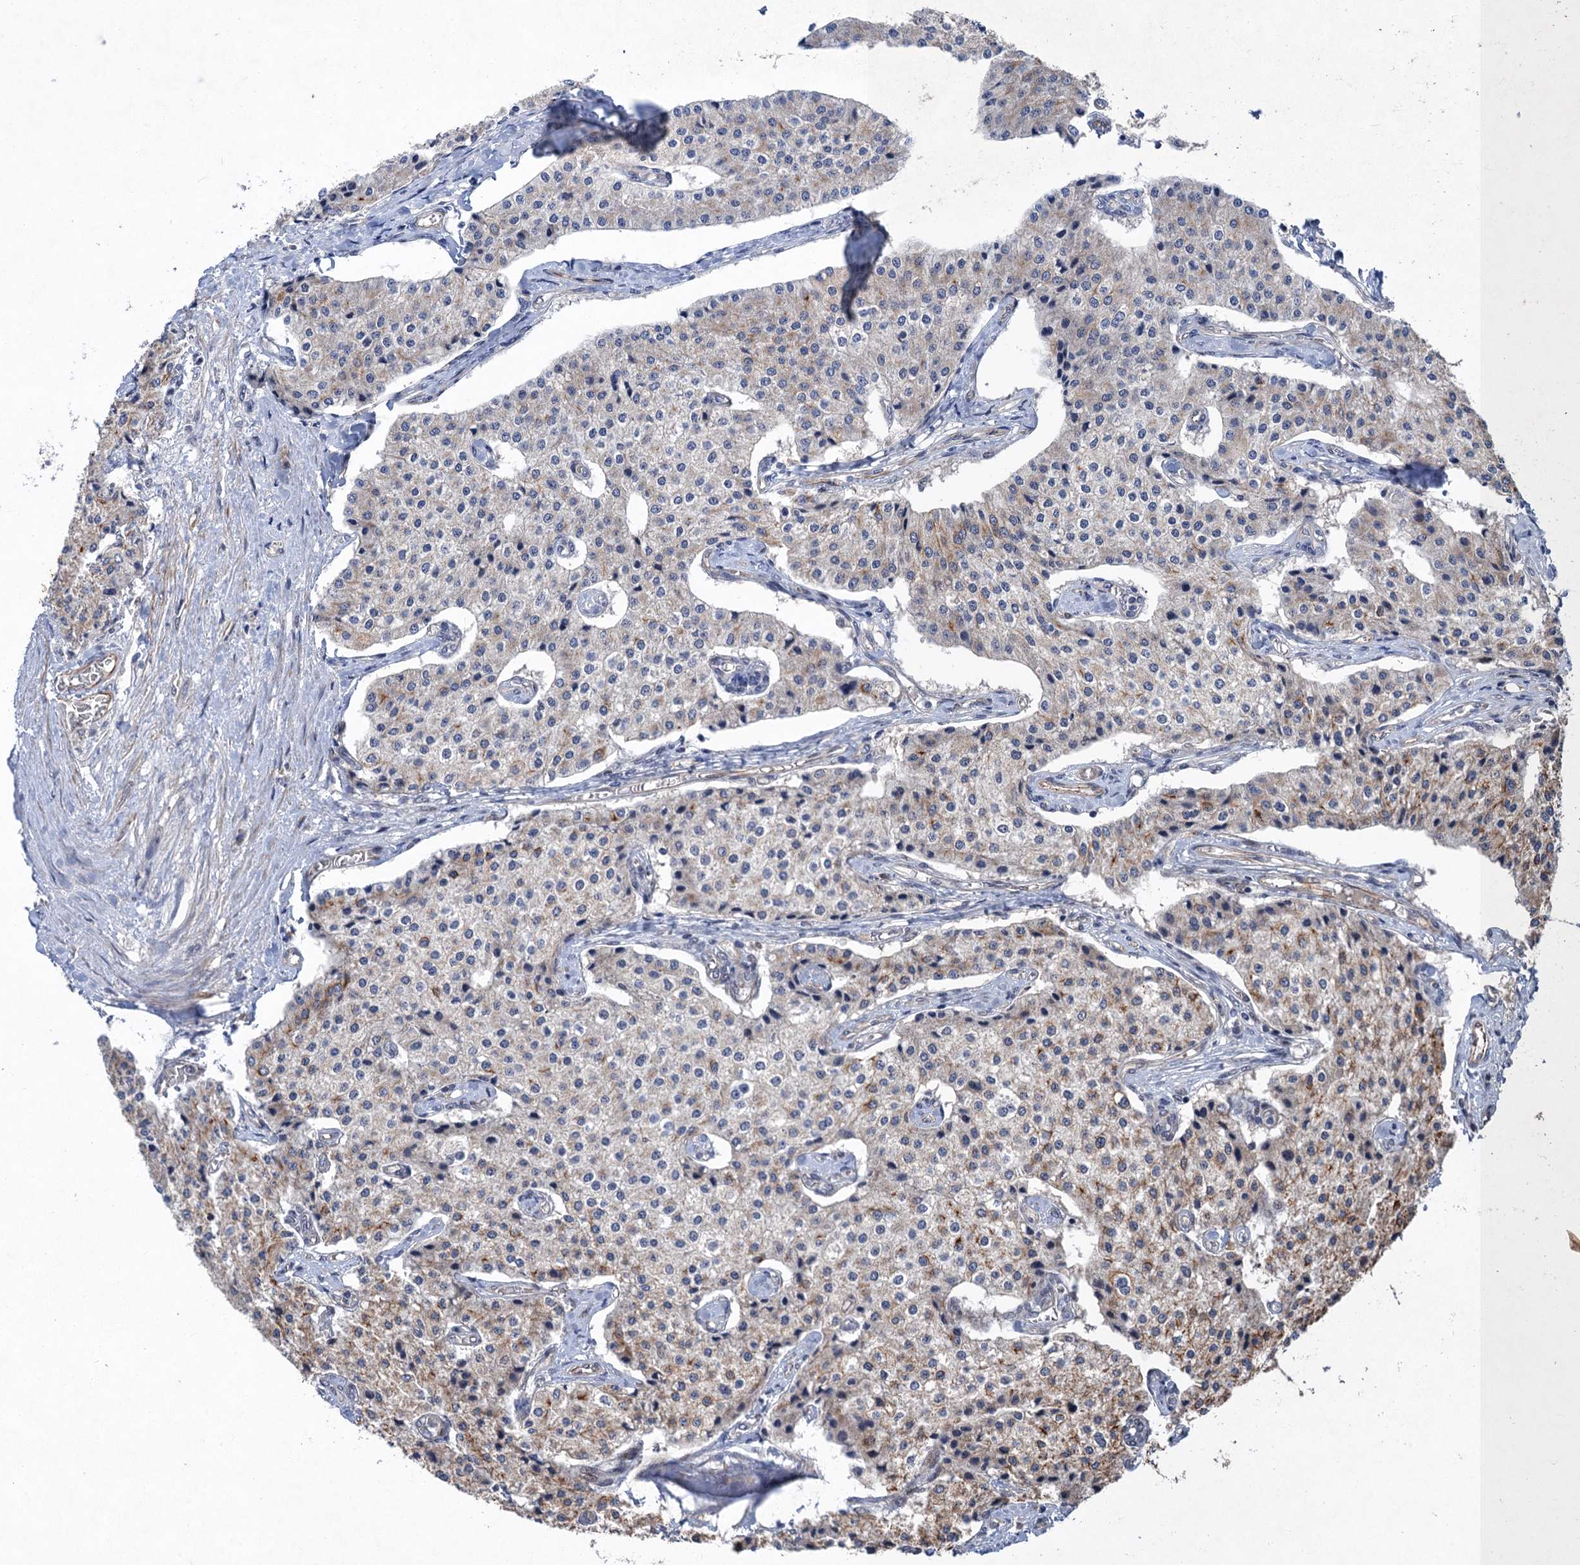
{"staining": {"intensity": "weak", "quantity": "<25%", "location": "cytoplasmic/membranous"}, "tissue": "carcinoid", "cell_type": "Tumor cells", "image_type": "cancer", "snomed": [{"axis": "morphology", "description": "Carcinoid, malignant, NOS"}, {"axis": "topography", "description": "Colon"}], "caption": "Immunohistochemical staining of human carcinoid displays no significant positivity in tumor cells. Nuclei are stained in blue.", "gene": "TTC31", "patient": {"sex": "female", "age": 52}}